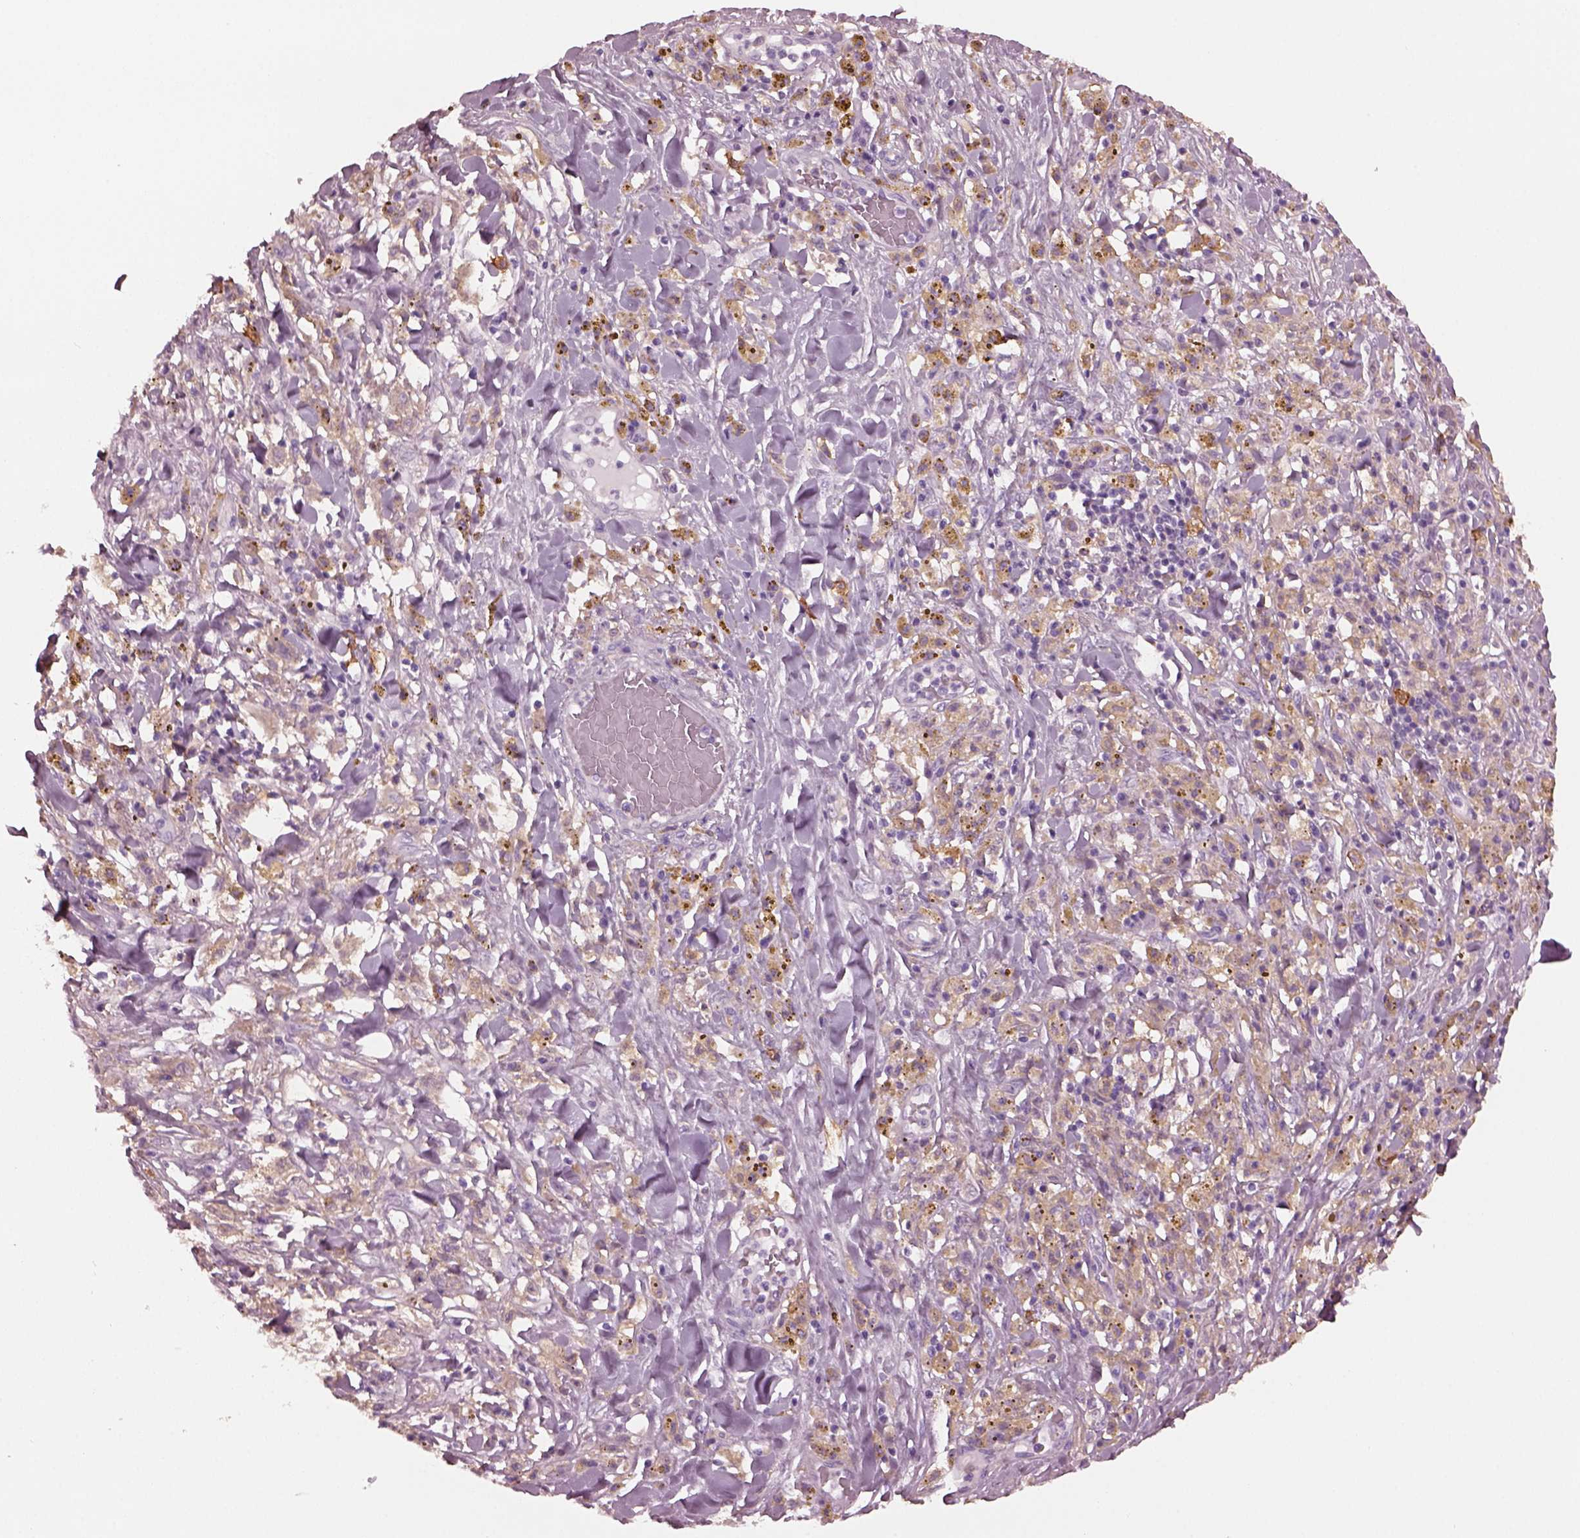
{"staining": {"intensity": "negative", "quantity": "none", "location": "none"}, "tissue": "melanoma", "cell_type": "Tumor cells", "image_type": "cancer", "snomed": [{"axis": "morphology", "description": "Malignant melanoma, NOS"}, {"axis": "topography", "description": "Skin"}], "caption": "This micrograph is of melanoma stained with immunohistochemistry to label a protein in brown with the nuclei are counter-stained blue. There is no staining in tumor cells.", "gene": "SHTN1", "patient": {"sex": "female", "age": 91}}